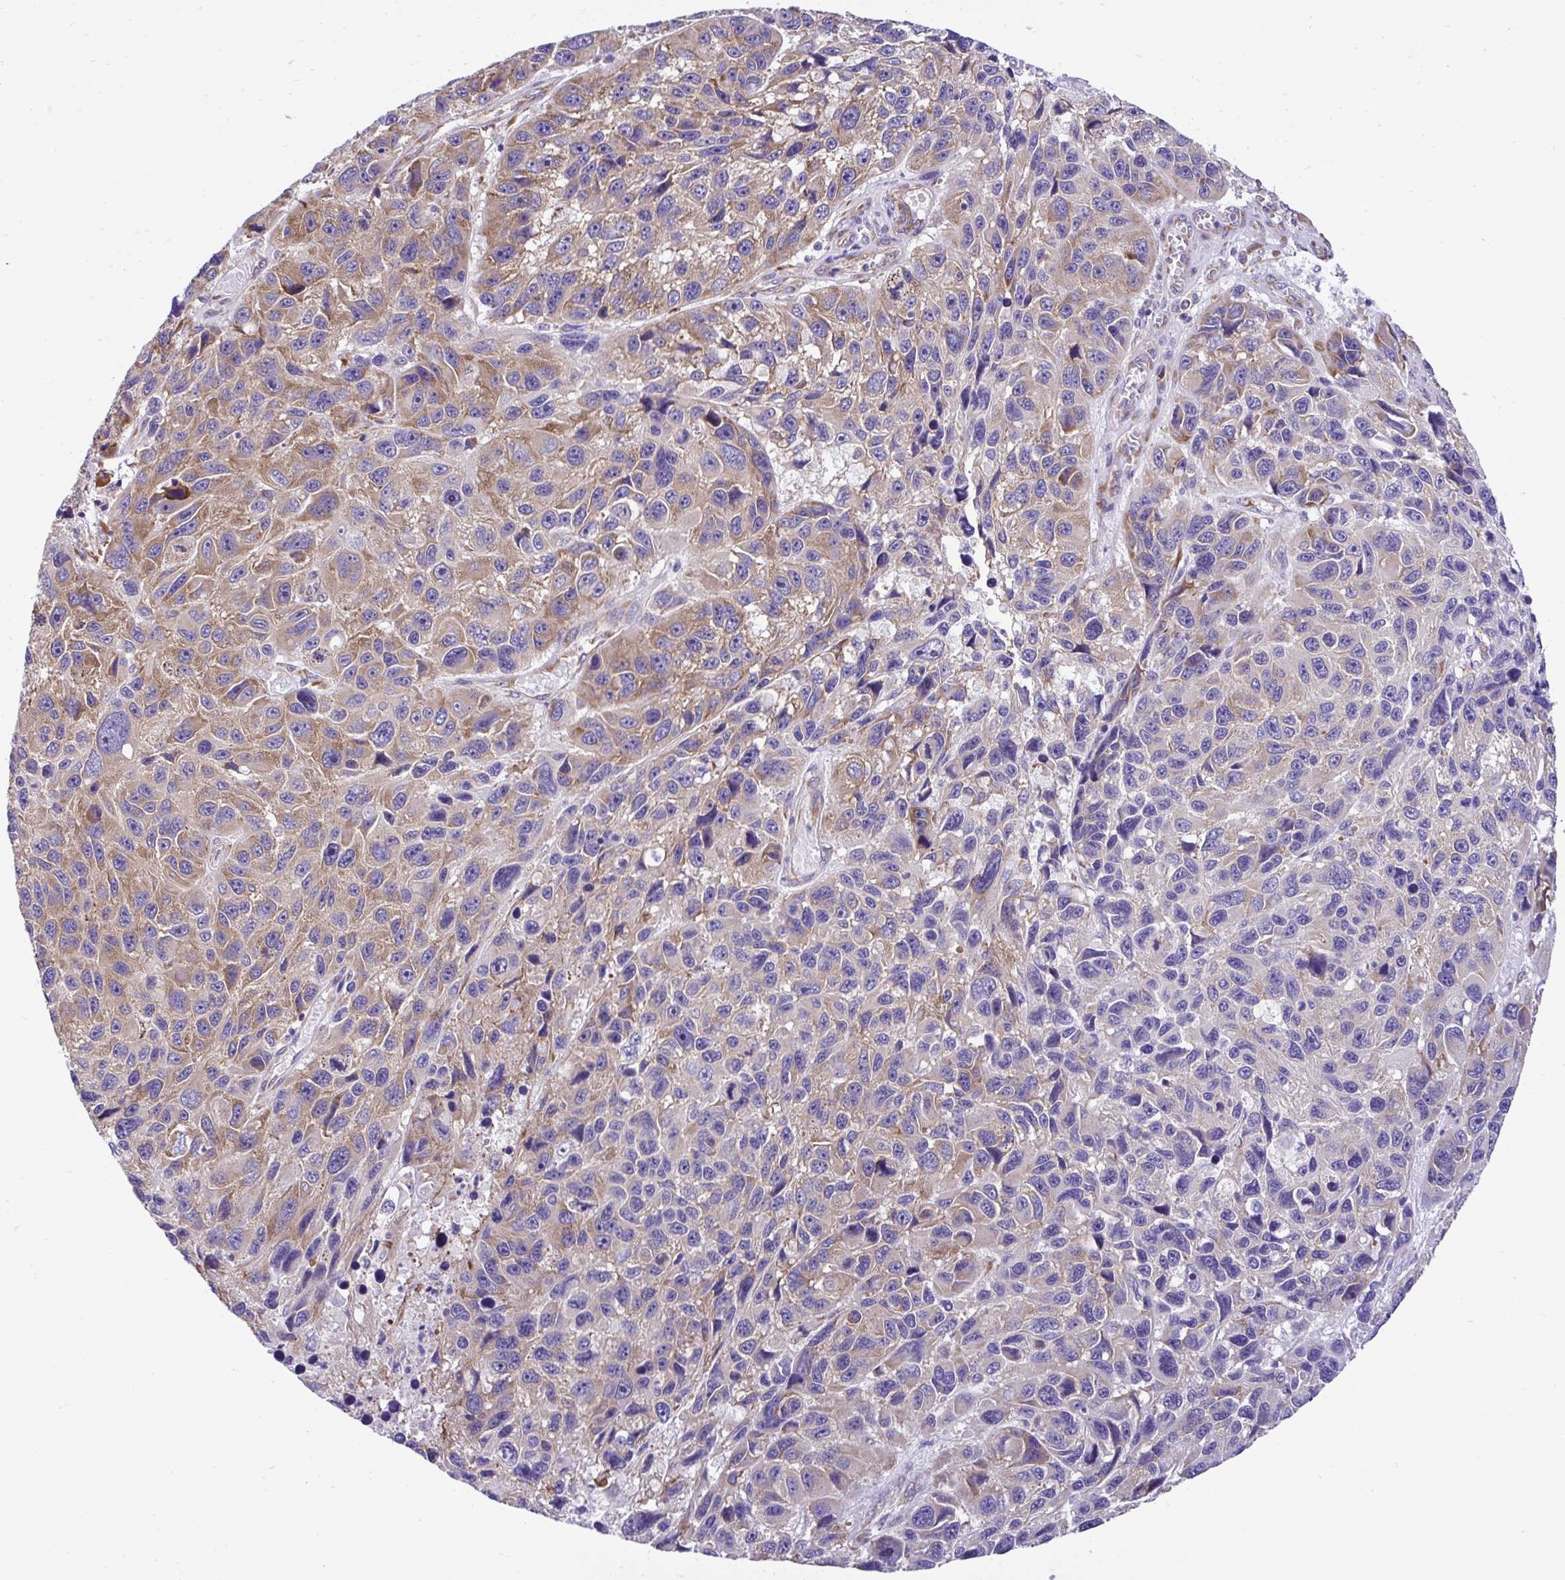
{"staining": {"intensity": "moderate", "quantity": "25%-75%", "location": "cytoplasmic/membranous"}, "tissue": "melanoma", "cell_type": "Tumor cells", "image_type": "cancer", "snomed": [{"axis": "morphology", "description": "Malignant melanoma, NOS"}, {"axis": "topography", "description": "Skin"}], "caption": "Protein expression analysis of human melanoma reveals moderate cytoplasmic/membranous positivity in approximately 25%-75% of tumor cells. (DAB = brown stain, brightfield microscopy at high magnification).", "gene": "RPL7", "patient": {"sex": "male", "age": 53}}